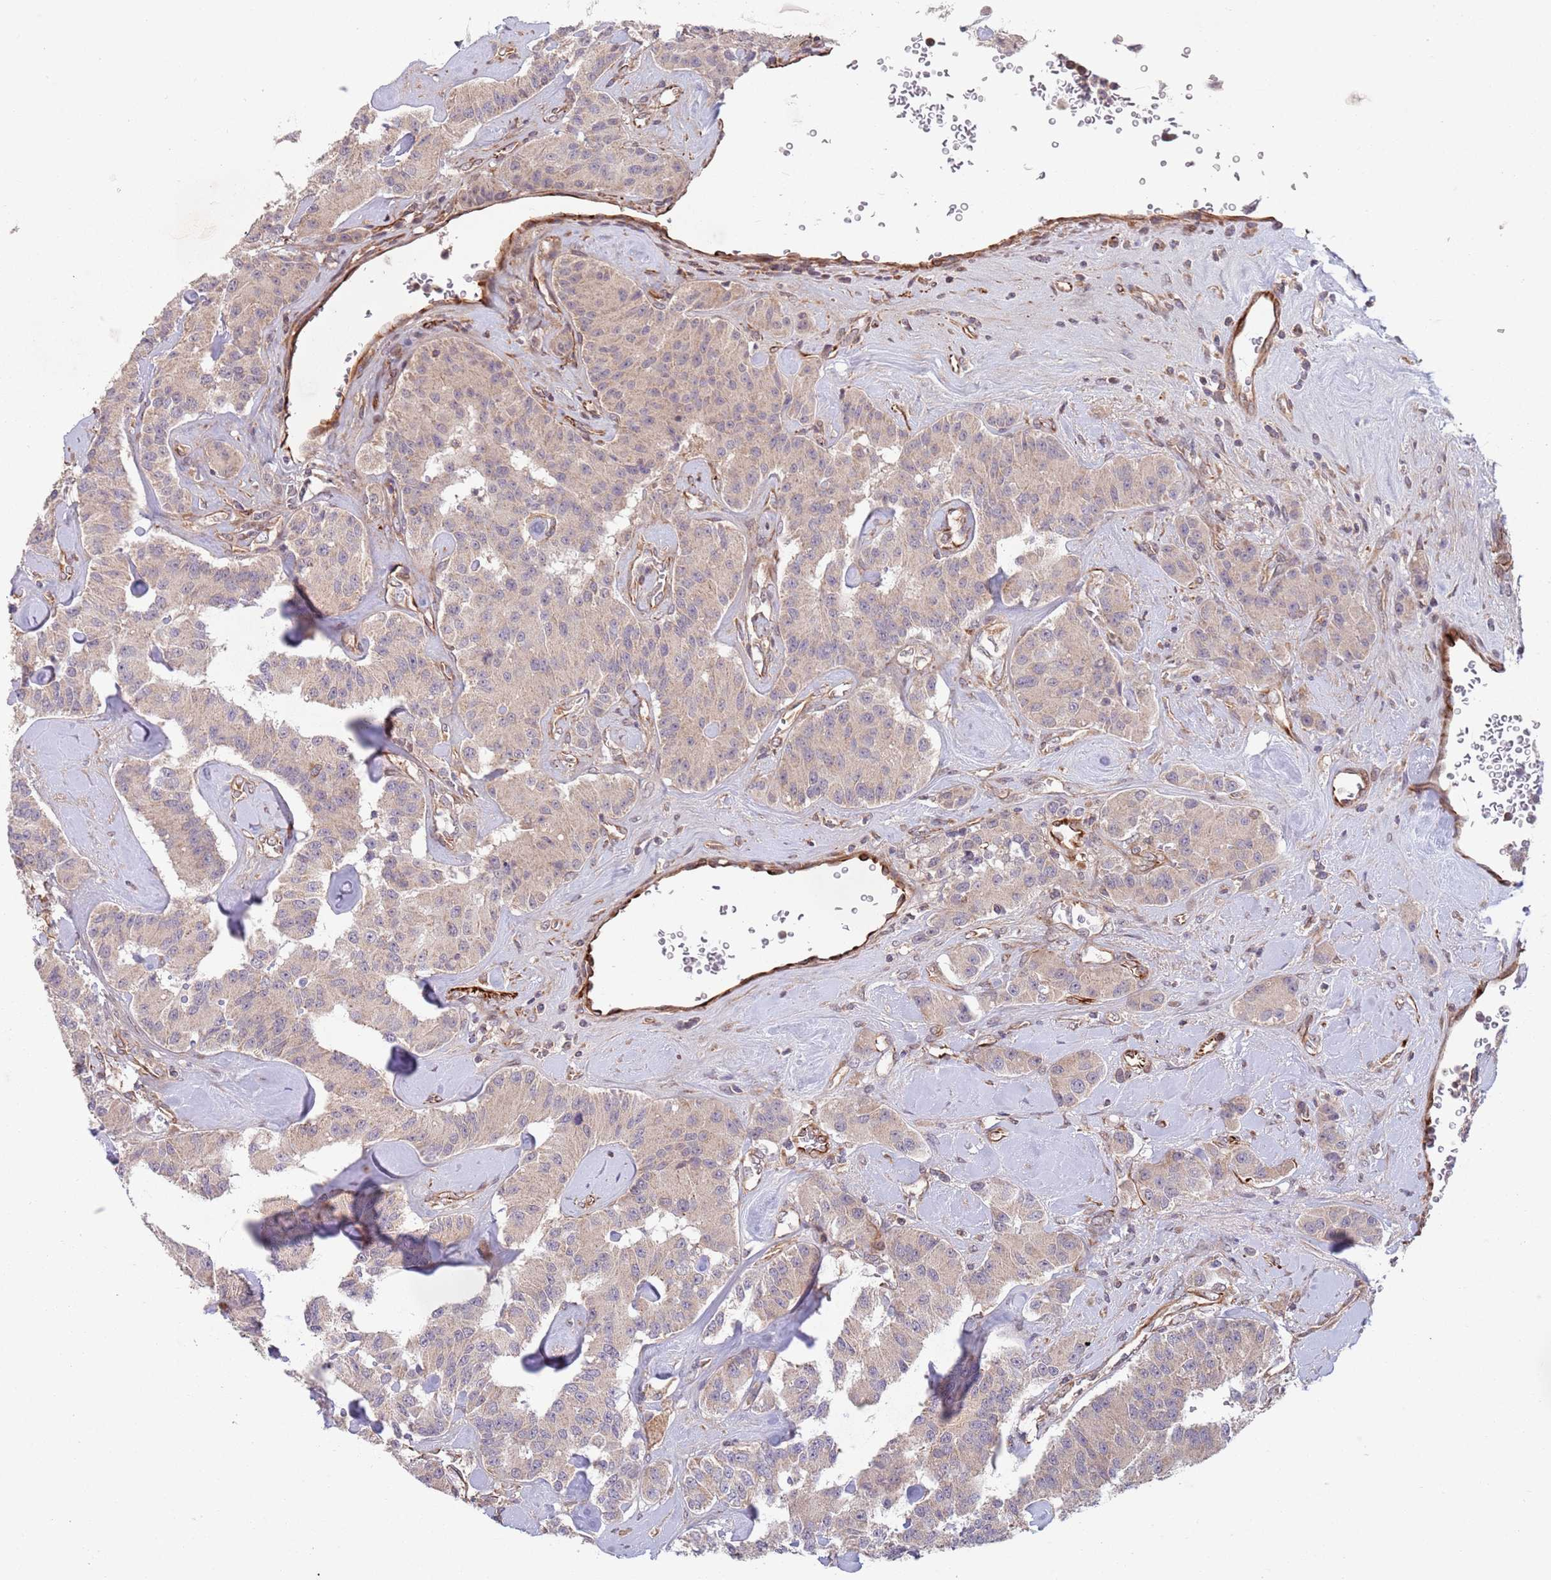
{"staining": {"intensity": "negative", "quantity": "none", "location": "none"}, "tissue": "carcinoid", "cell_type": "Tumor cells", "image_type": "cancer", "snomed": [{"axis": "morphology", "description": "Carcinoid, malignant, NOS"}, {"axis": "topography", "description": "Pancreas"}], "caption": "Immunohistochemical staining of human malignant carcinoid exhibits no significant expression in tumor cells.", "gene": "CHD9", "patient": {"sex": "male", "age": 41}}